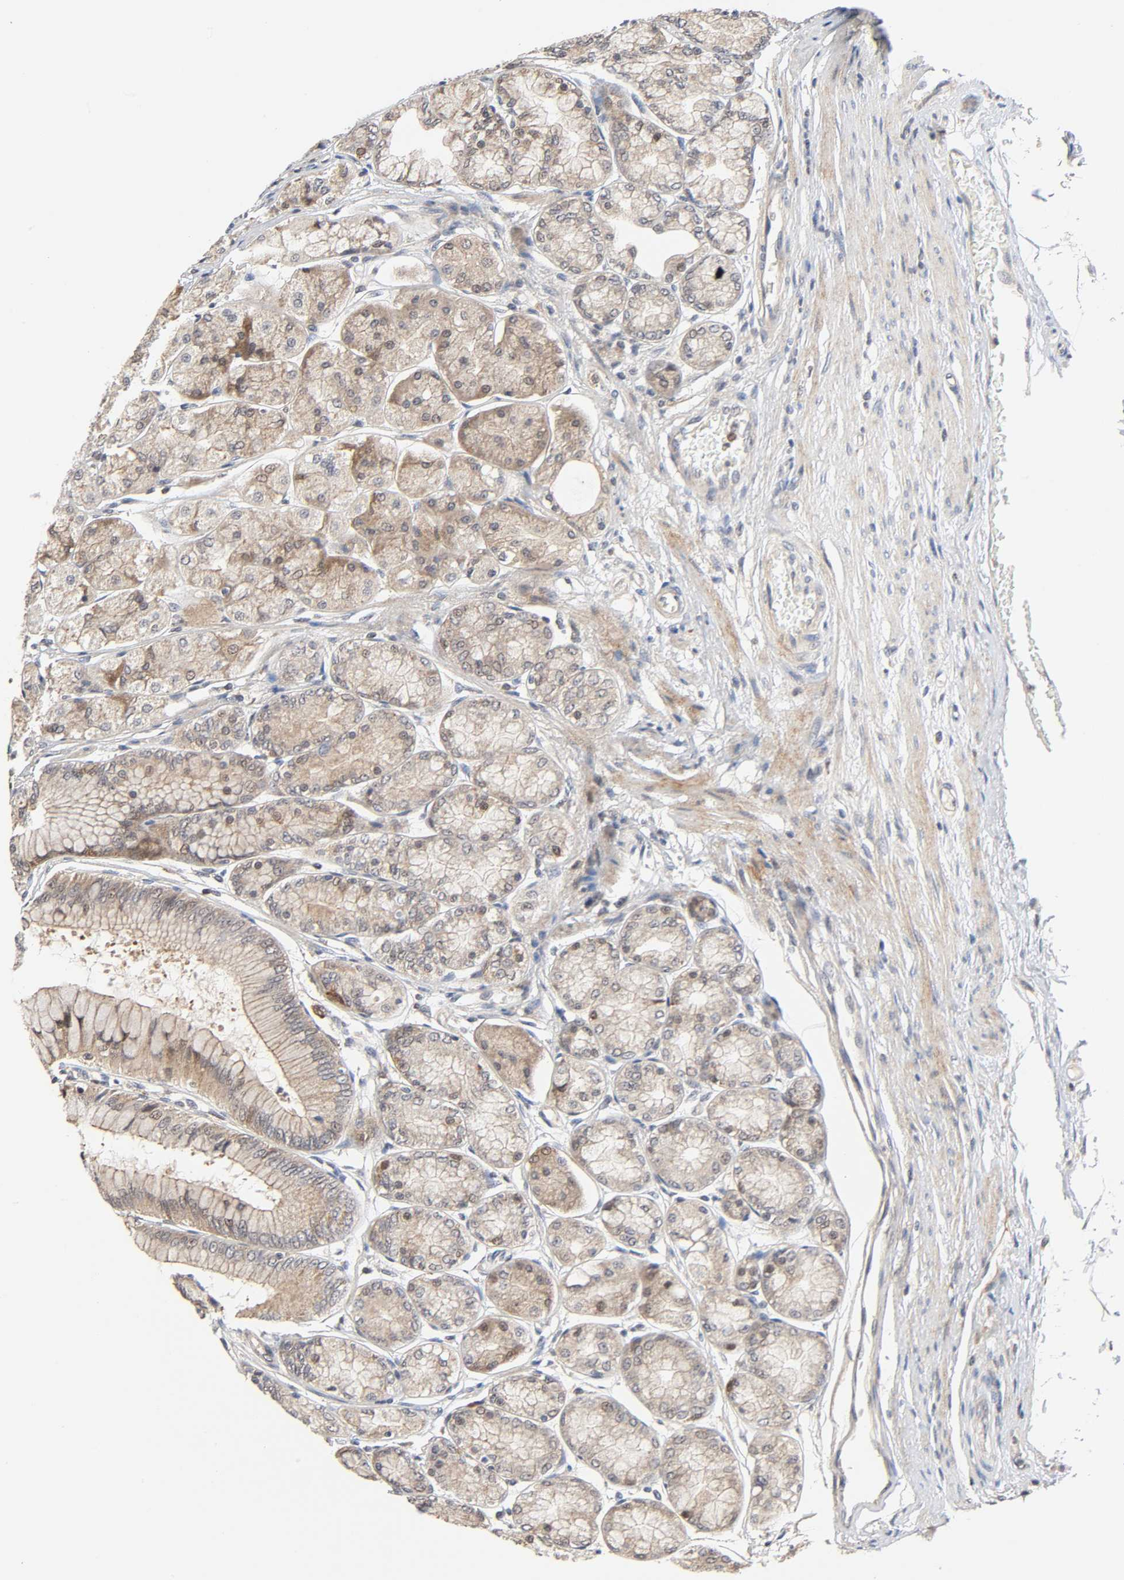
{"staining": {"intensity": "moderate", "quantity": ">75%", "location": "cytoplasmic/membranous,nuclear"}, "tissue": "stomach", "cell_type": "Glandular cells", "image_type": "normal", "snomed": [{"axis": "morphology", "description": "Normal tissue, NOS"}, {"axis": "morphology", "description": "Adenocarcinoma, NOS"}, {"axis": "topography", "description": "Stomach"}, {"axis": "topography", "description": "Stomach, lower"}], "caption": "IHC (DAB (3,3'-diaminobenzidine)) staining of normal stomach demonstrates moderate cytoplasmic/membranous,nuclear protein expression in about >75% of glandular cells.", "gene": "CASP9", "patient": {"sex": "female", "age": 65}}